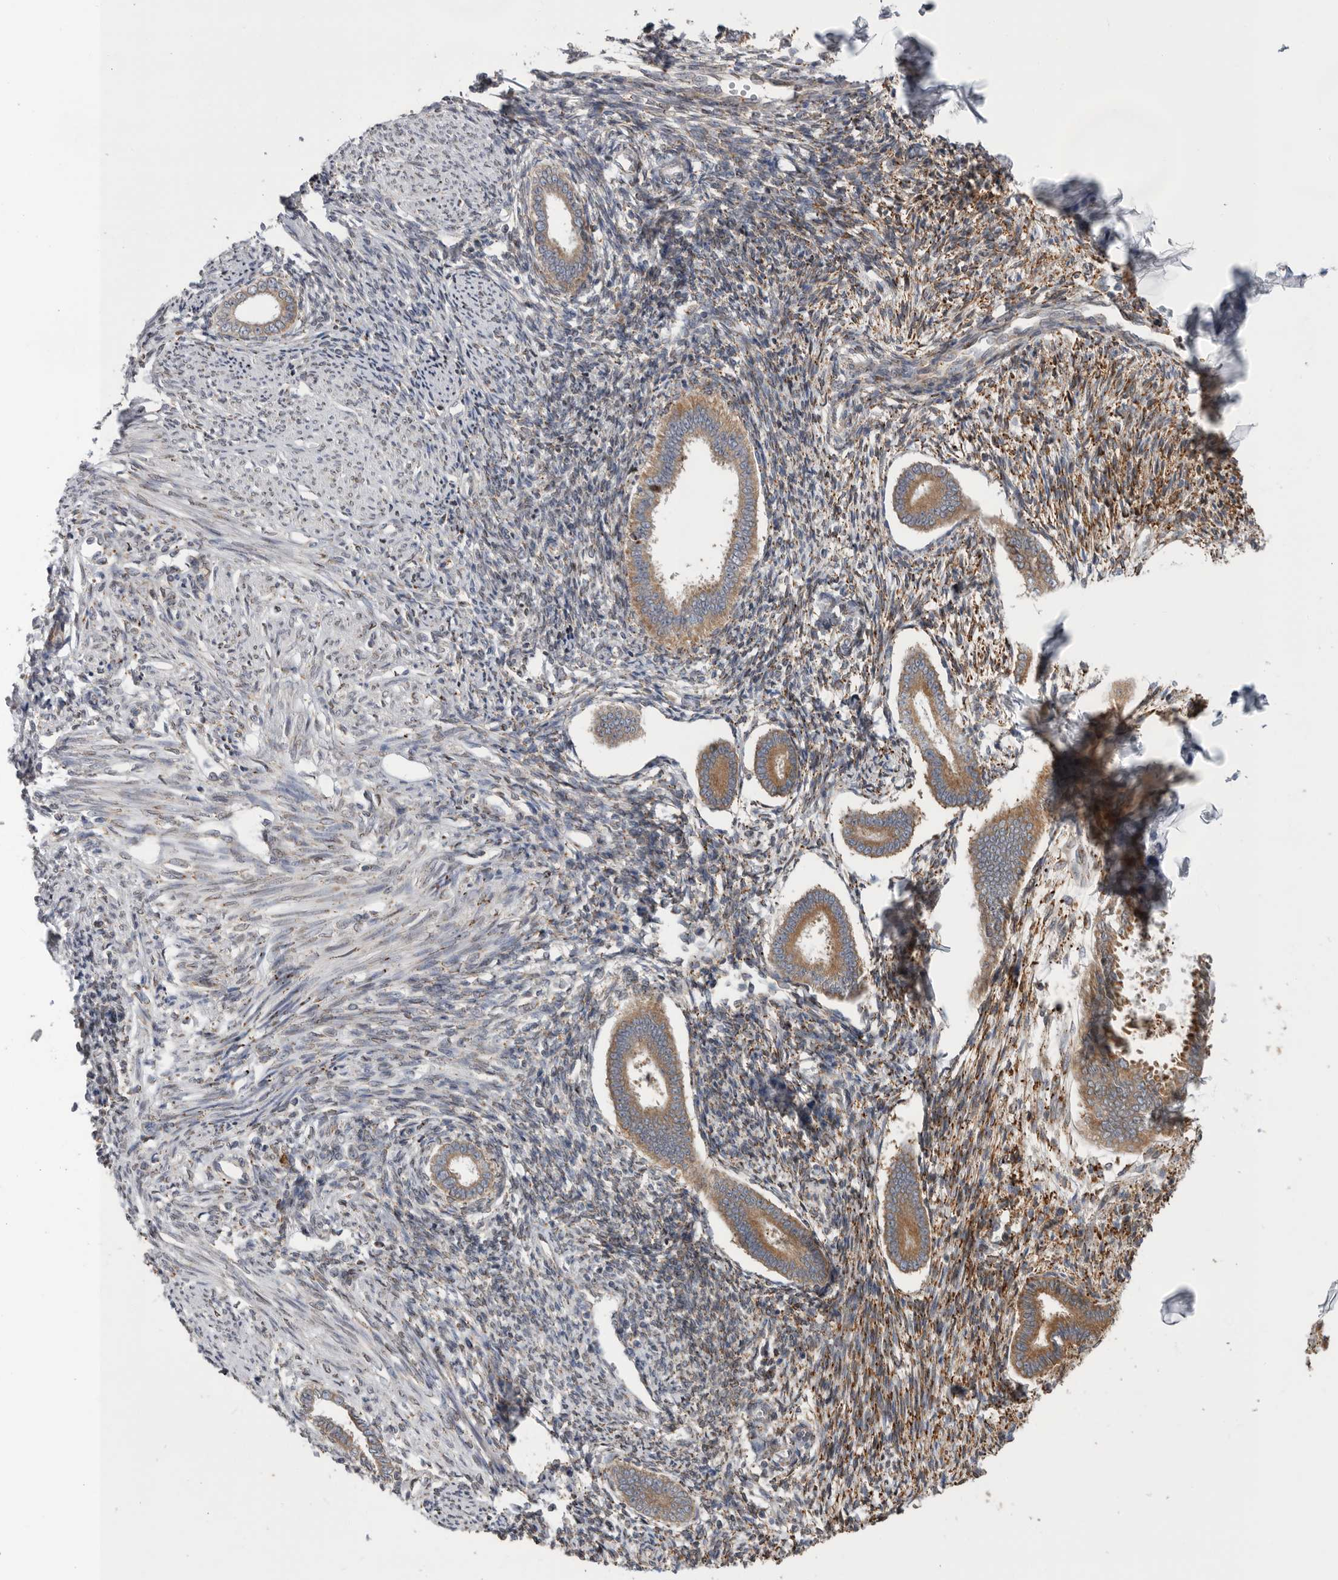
{"staining": {"intensity": "weak", "quantity": "25%-75%", "location": "cytoplasmic/membranous"}, "tissue": "endometrium", "cell_type": "Cells in endometrial stroma", "image_type": "normal", "snomed": [{"axis": "morphology", "description": "Normal tissue, NOS"}, {"axis": "topography", "description": "Endometrium"}], "caption": "A high-resolution micrograph shows immunohistochemistry (IHC) staining of normal endometrium, which reveals weak cytoplasmic/membranous expression in about 25%-75% of cells in endometrial stroma.", "gene": "GANAB", "patient": {"sex": "female", "age": 56}}